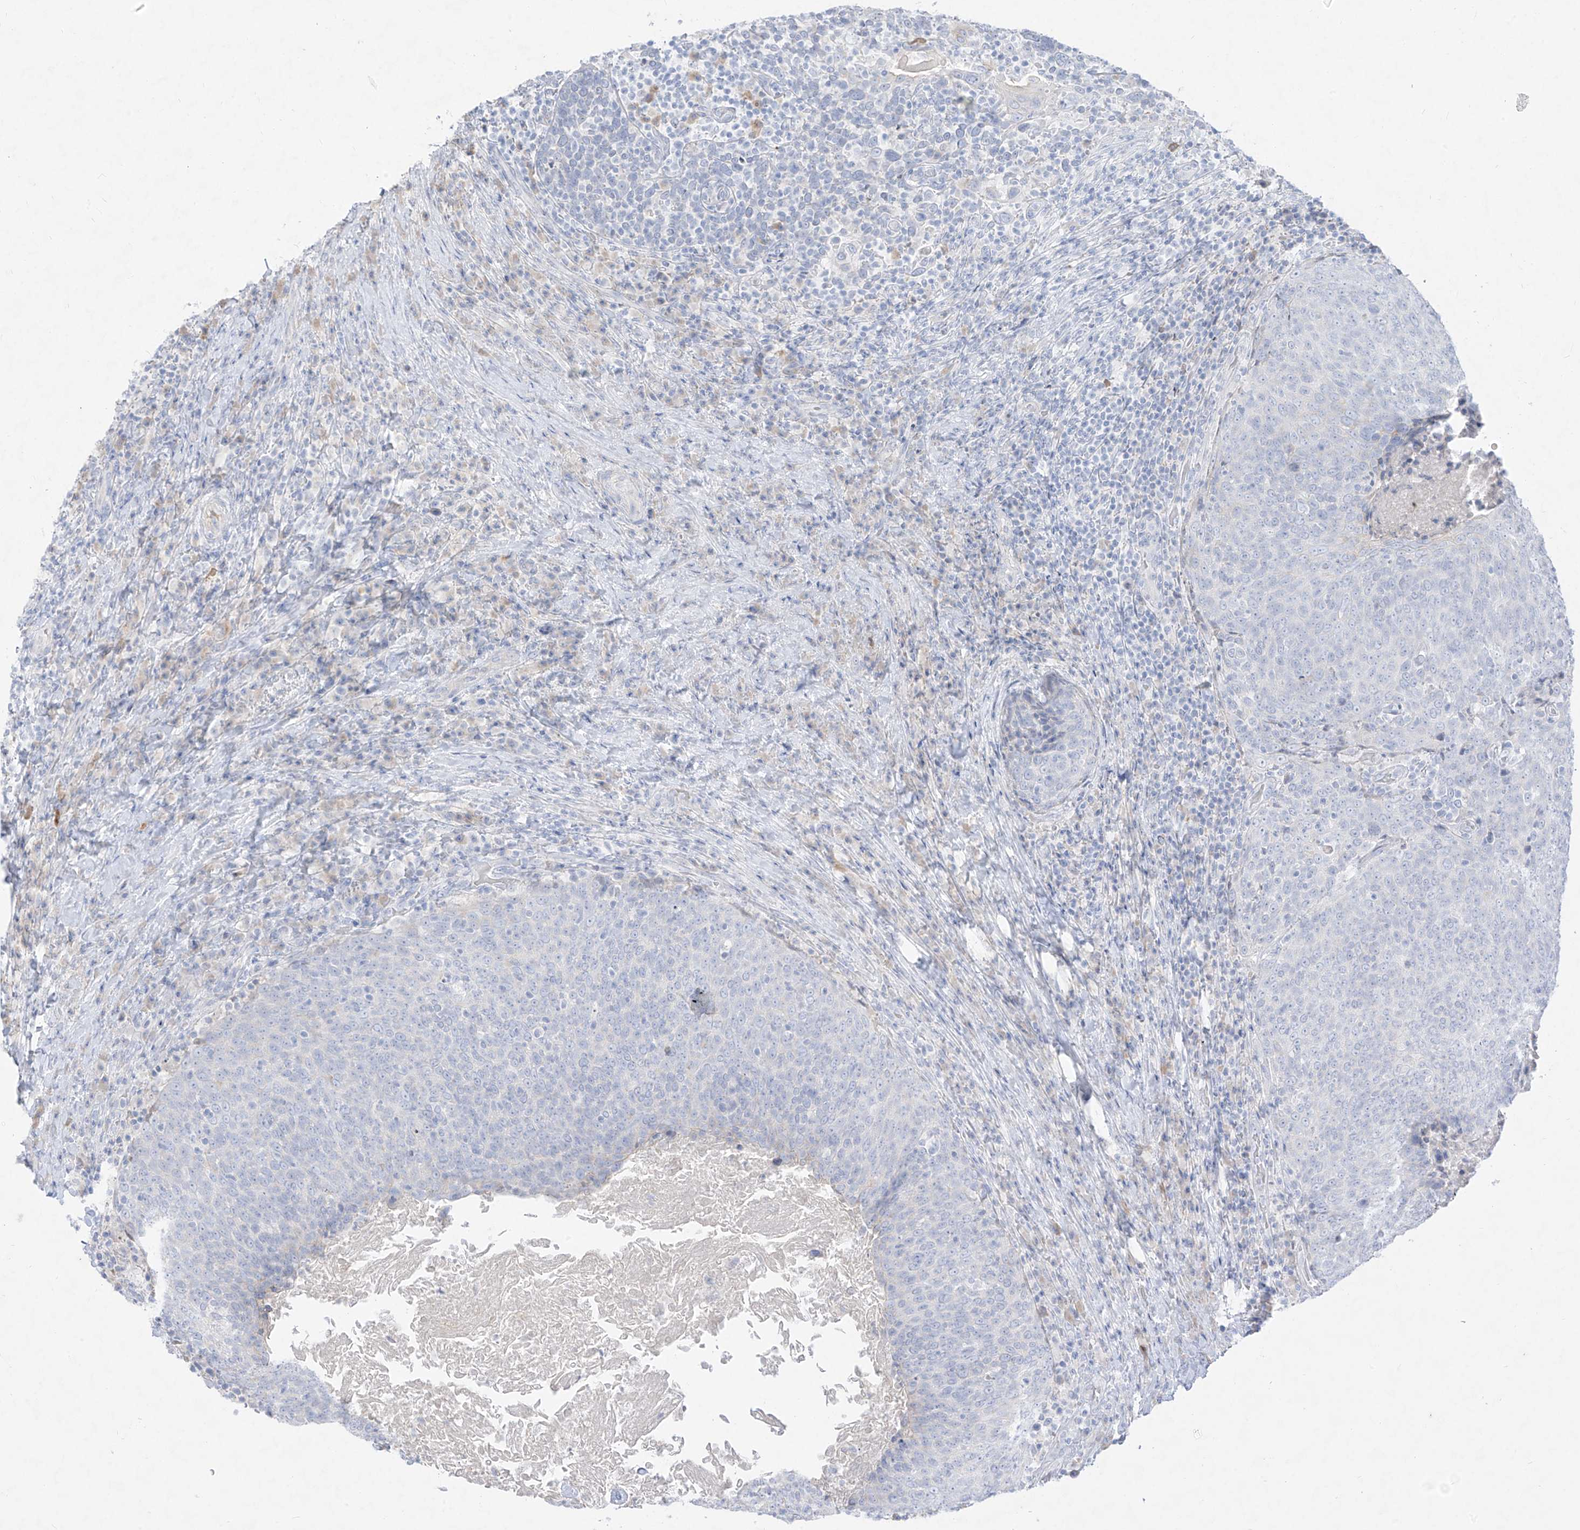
{"staining": {"intensity": "negative", "quantity": "none", "location": "none"}, "tissue": "head and neck cancer", "cell_type": "Tumor cells", "image_type": "cancer", "snomed": [{"axis": "morphology", "description": "Squamous cell carcinoma, NOS"}, {"axis": "morphology", "description": "Squamous cell carcinoma, metastatic, NOS"}, {"axis": "topography", "description": "Lymph node"}, {"axis": "topography", "description": "Head-Neck"}], "caption": "Immunohistochemistry (IHC) of human head and neck cancer reveals no positivity in tumor cells.", "gene": "TGM4", "patient": {"sex": "male", "age": 62}}